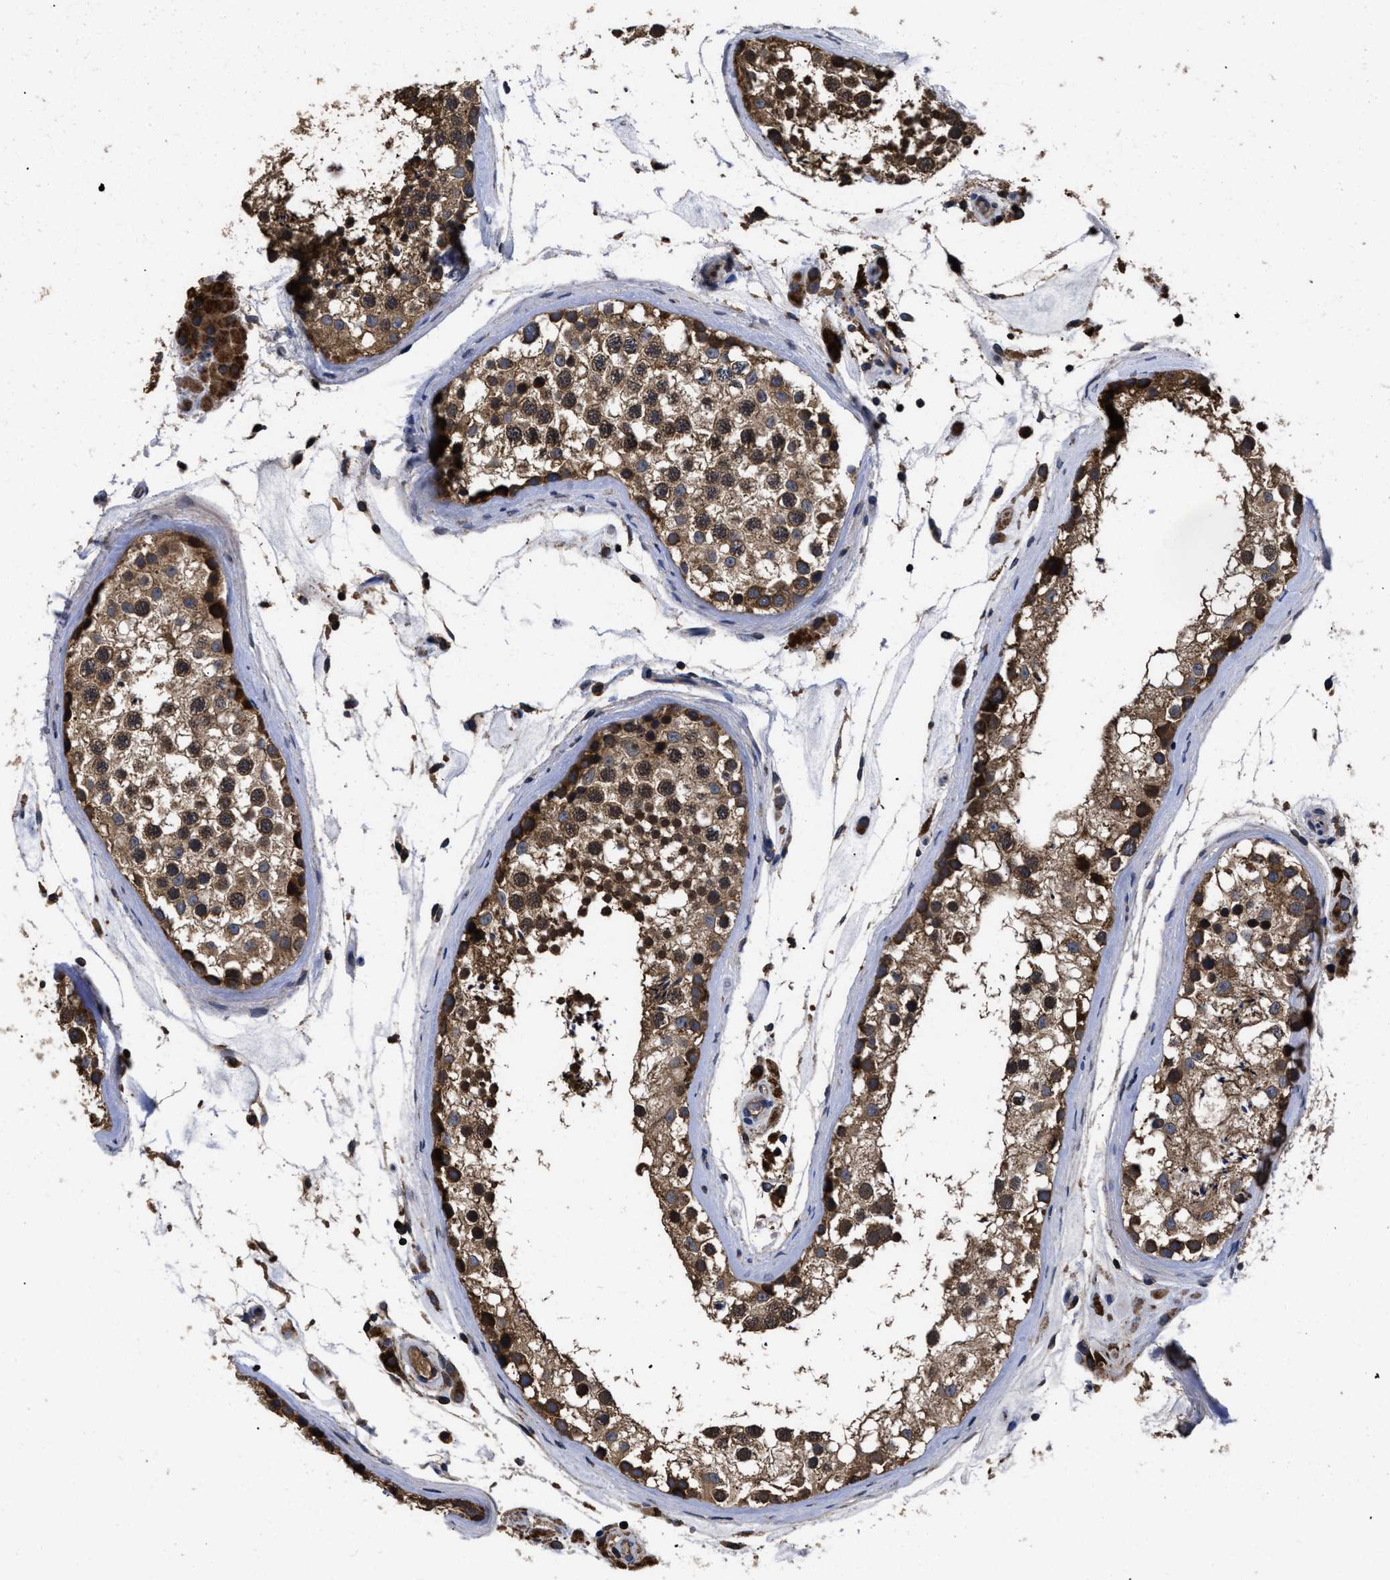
{"staining": {"intensity": "strong", "quantity": ">75%", "location": "cytoplasmic/membranous"}, "tissue": "testis", "cell_type": "Cells in seminiferous ducts", "image_type": "normal", "snomed": [{"axis": "morphology", "description": "Normal tissue, NOS"}, {"axis": "topography", "description": "Testis"}], "caption": "The immunohistochemical stain labels strong cytoplasmic/membranous positivity in cells in seminiferous ducts of unremarkable testis.", "gene": "LRRC3", "patient": {"sex": "male", "age": 46}}